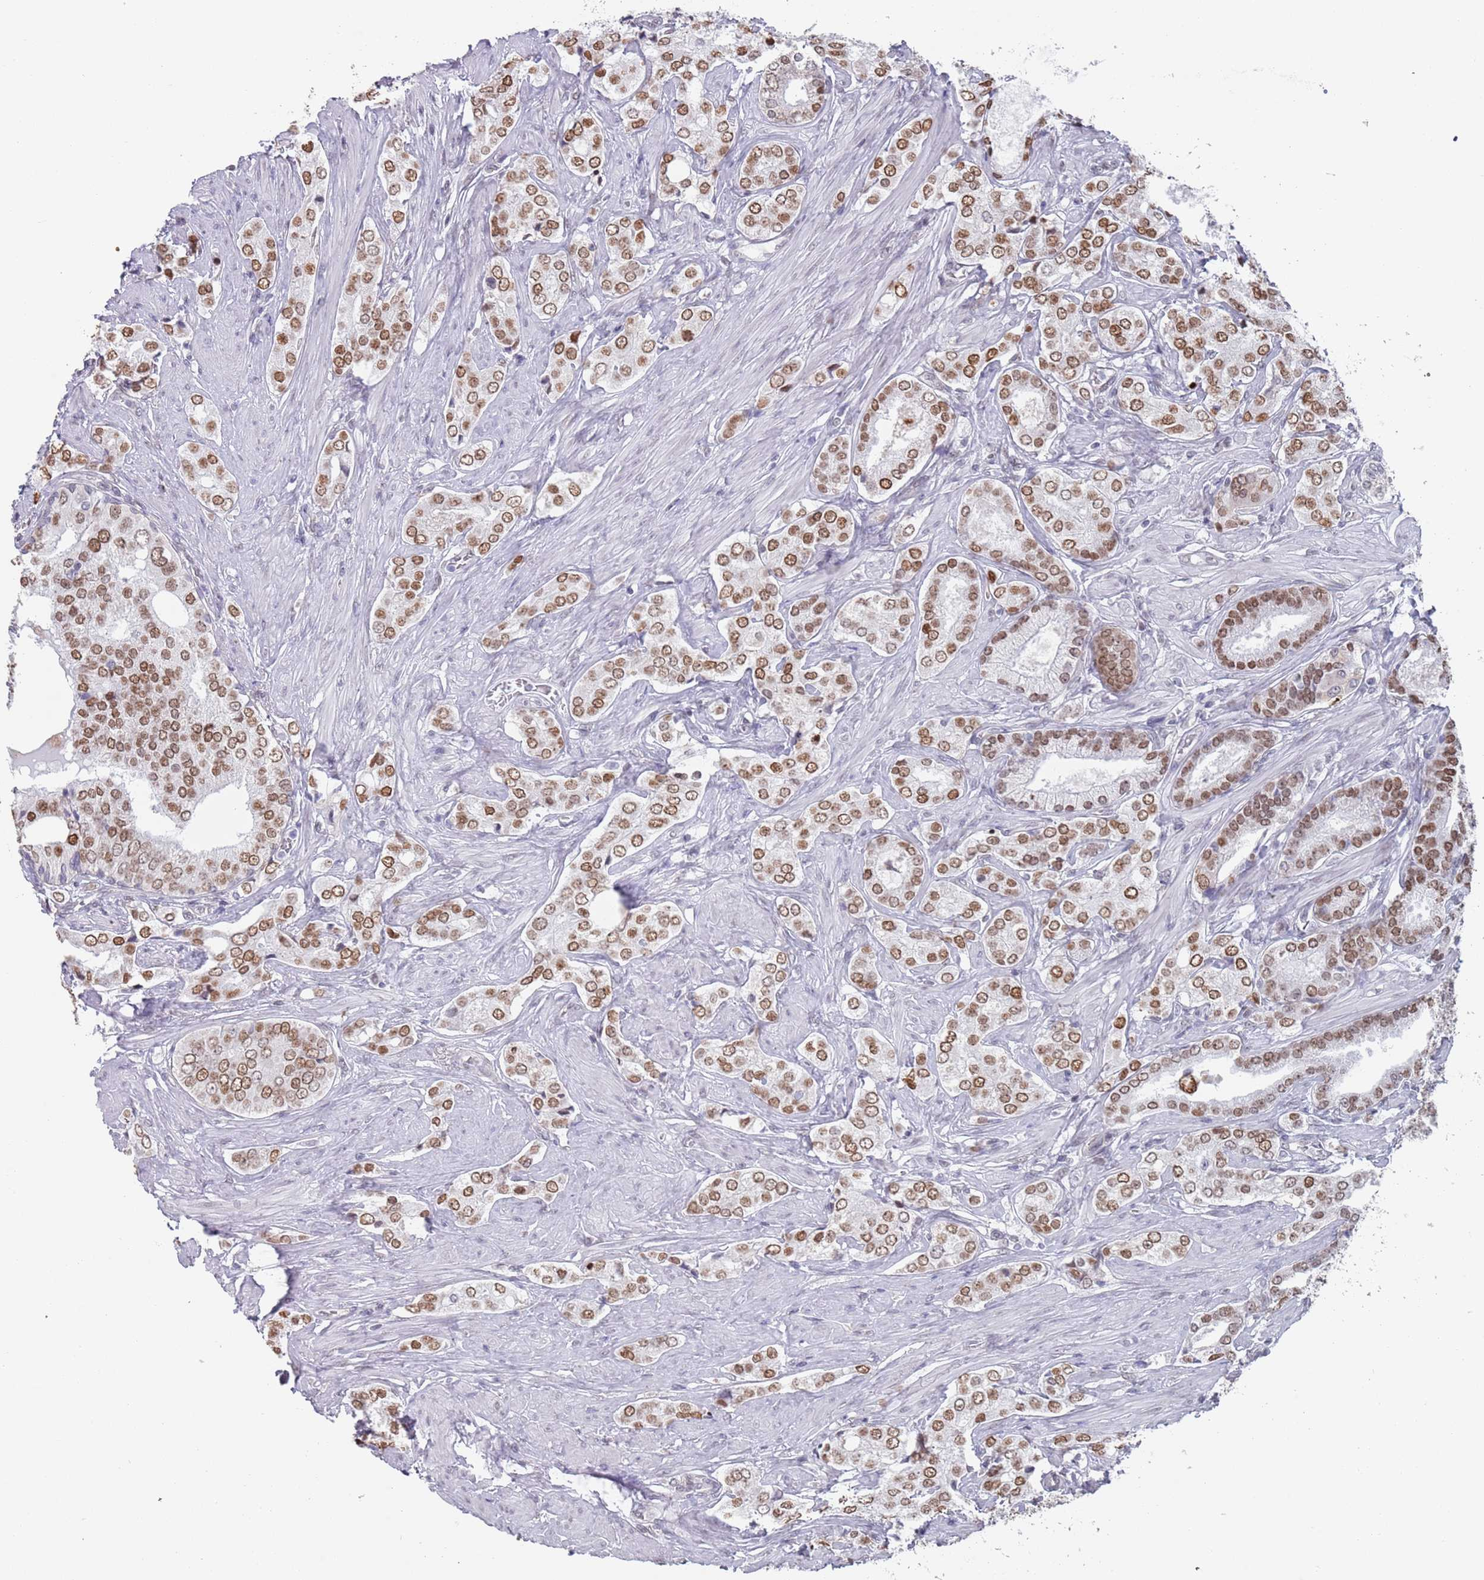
{"staining": {"intensity": "moderate", "quantity": ">75%", "location": "nuclear"}, "tissue": "prostate cancer", "cell_type": "Tumor cells", "image_type": "cancer", "snomed": [{"axis": "morphology", "description": "Adenocarcinoma, High grade"}, {"axis": "topography", "description": "Prostate"}], "caption": "Immunohistochemical staining of human prostate cancer shows moderate nuclear protein positivity in about >75% of tumor cells.", "gene": "MFSD12", "patient": {"sex": "male", "age": 71}}